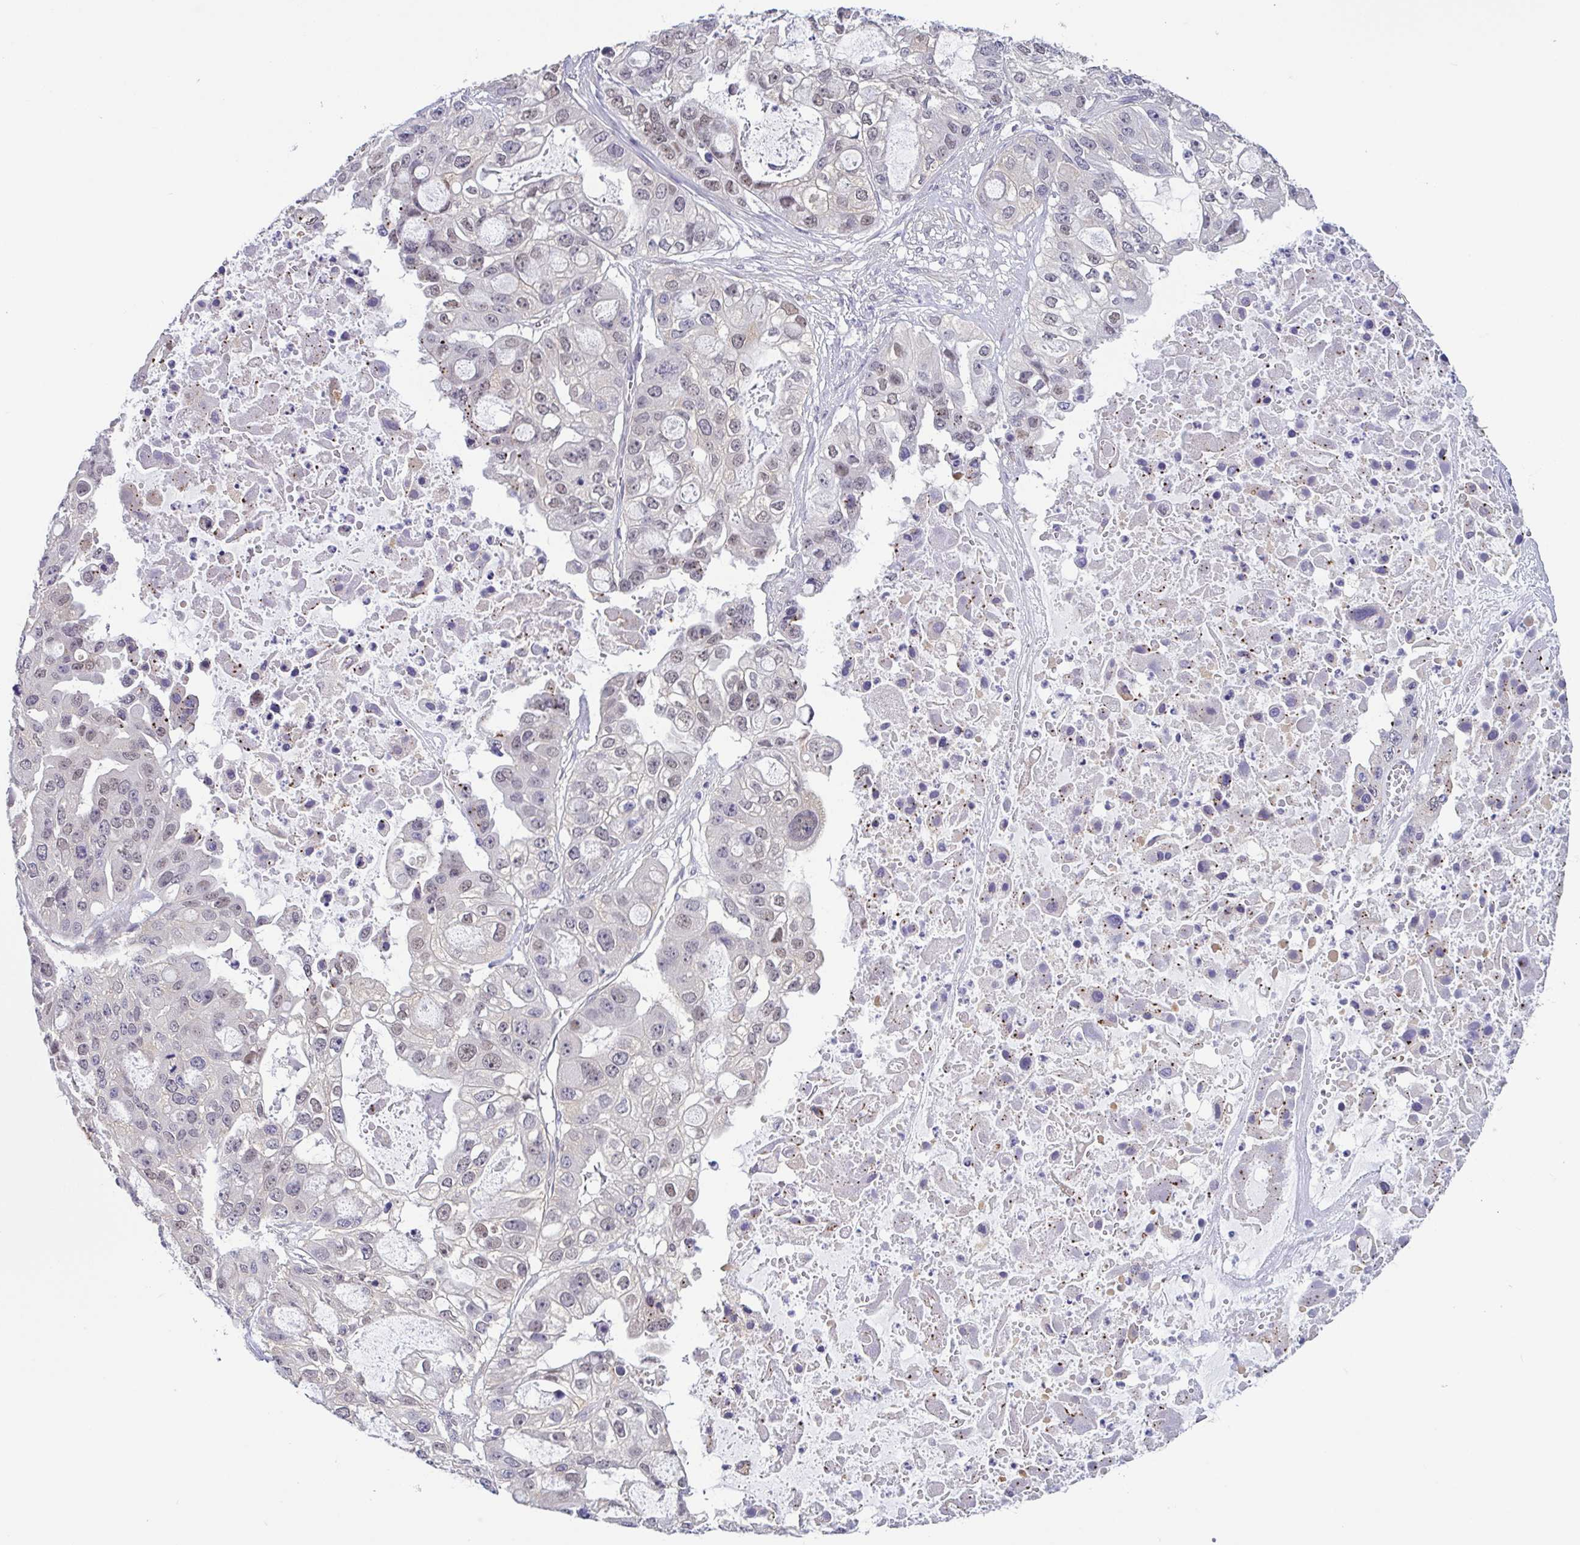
{"staining": {"intensity": "weak", "quantity": "<25%", "location": "nuclear"}, "tissue": "ovarian cancer", "cell_type": "Tumor cells", "image_type": "cancer", "snomed": [{"axis": "morphology", "description": "Cystadenocarcinoma, serous, NOS"}, {"axis": "topography", "description": "Ovary"}], "caption": "Immunohistochemistry (IHC) histopathology image of neoplastic tissue: serous cystadenocarcinoma (ovarian) stained with DAB (3,3'-diaminobenzidine) displays no significant protein positivity in tumor cells. (Stains: DAB immunohistochemistry with hematoxylin counter stain, Microscopy: brightfield microscopy at high magnification).", "gene": "UBE2Q1", "patient": {"sex": "female", "age": 56}}